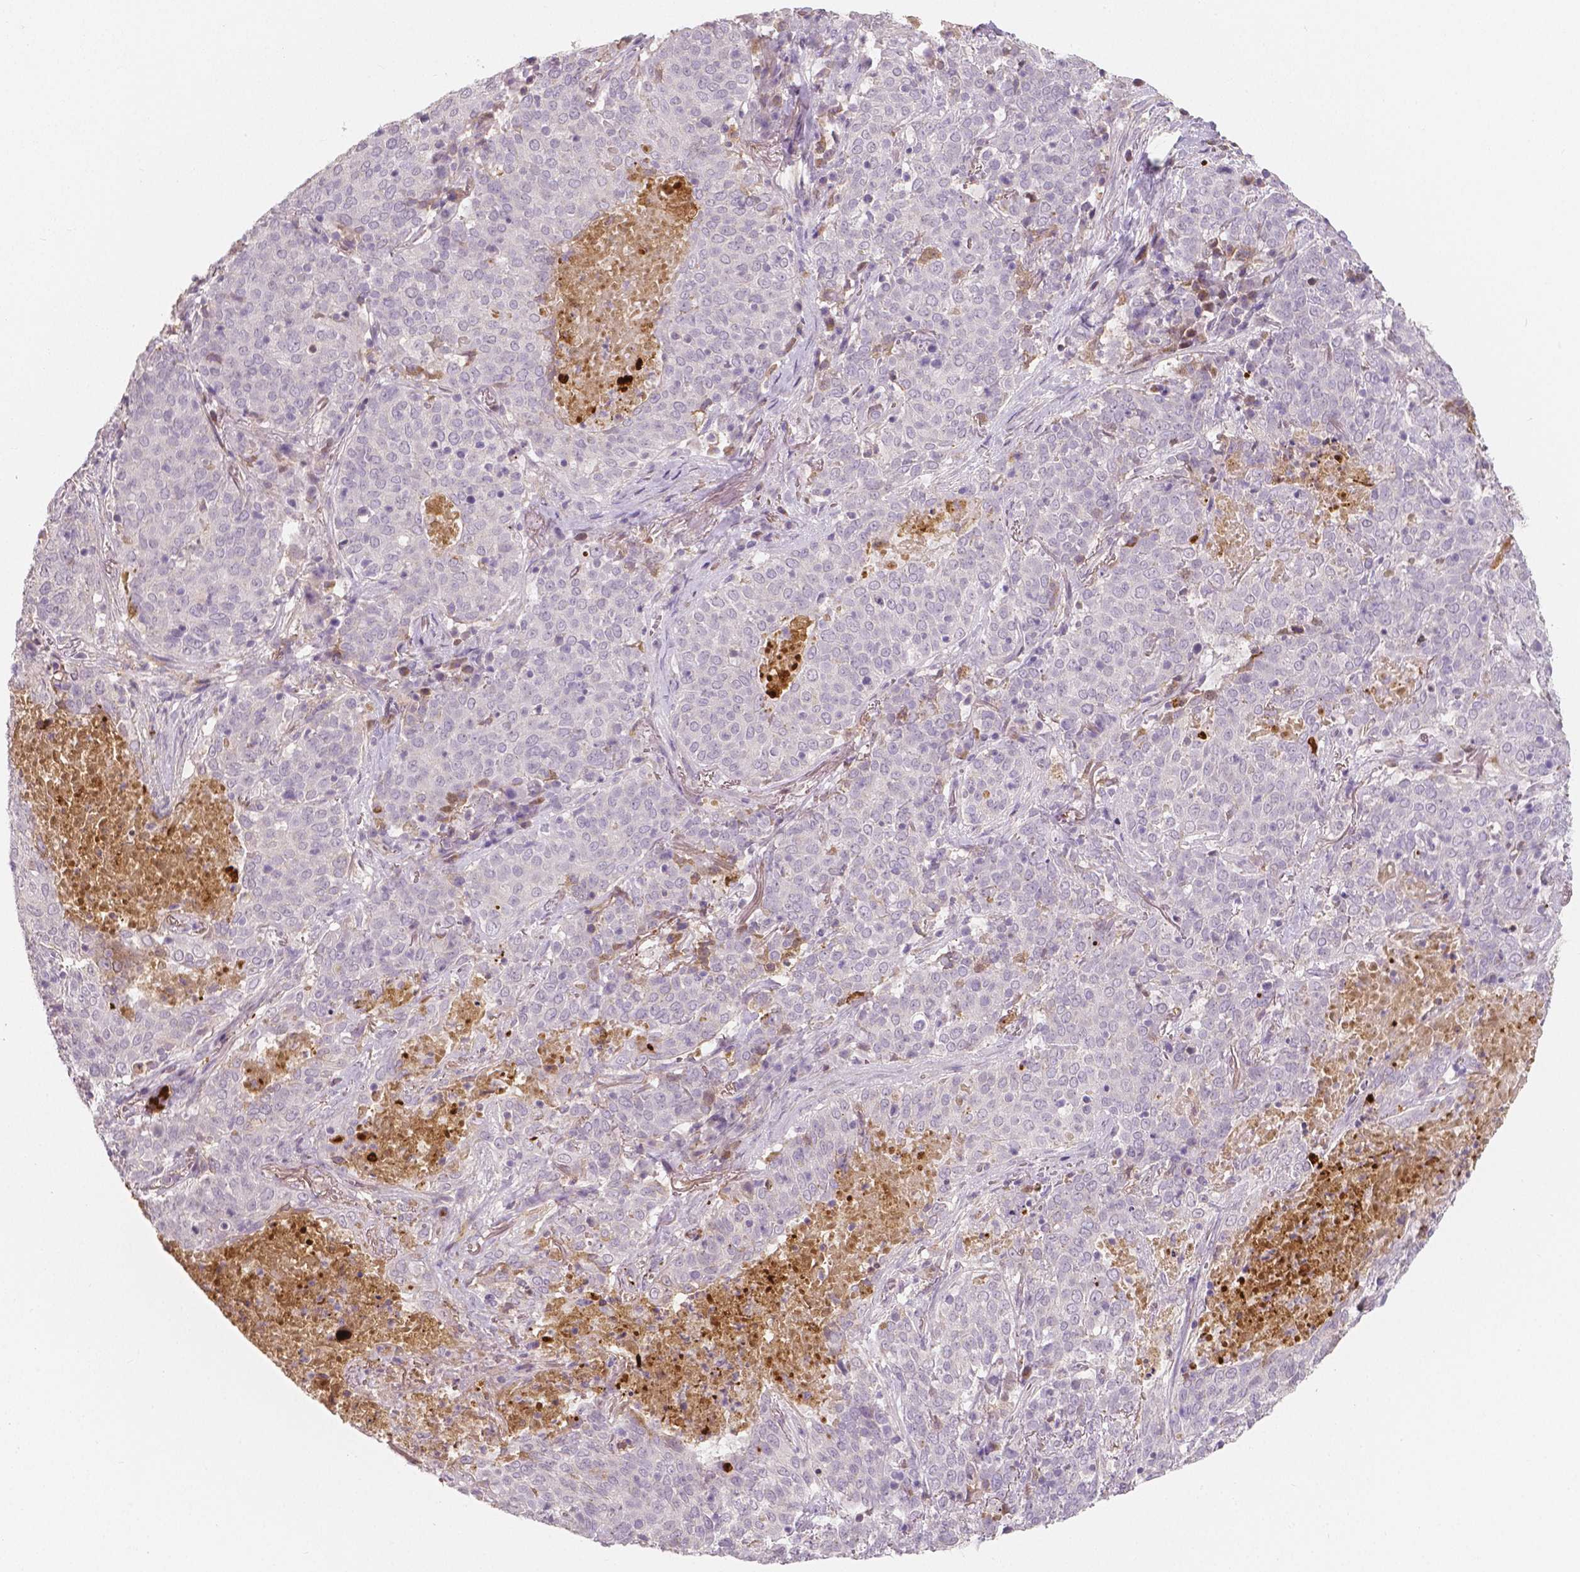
{"staining": {"intensity": "negative", "quantity": "none", "location": "none"}, "tissue": "lung cancer", "cell_type": "Tumor cells", "image_type": "cancer", "snomed": [{"axis": "morphology", "description": "Squamous cell carcinoma, NOS"}, {"axis": "topography", "description": "Lung"}], "caption": "A high-resolution photomicrograph shows immunohistochemistry (IHC) staining of lung cancer (squamous cell carcinoma), which reveals no significant expression in tumor cells.", "gene": "APOA4", "patient": {"sex": "male", "age": 82}}